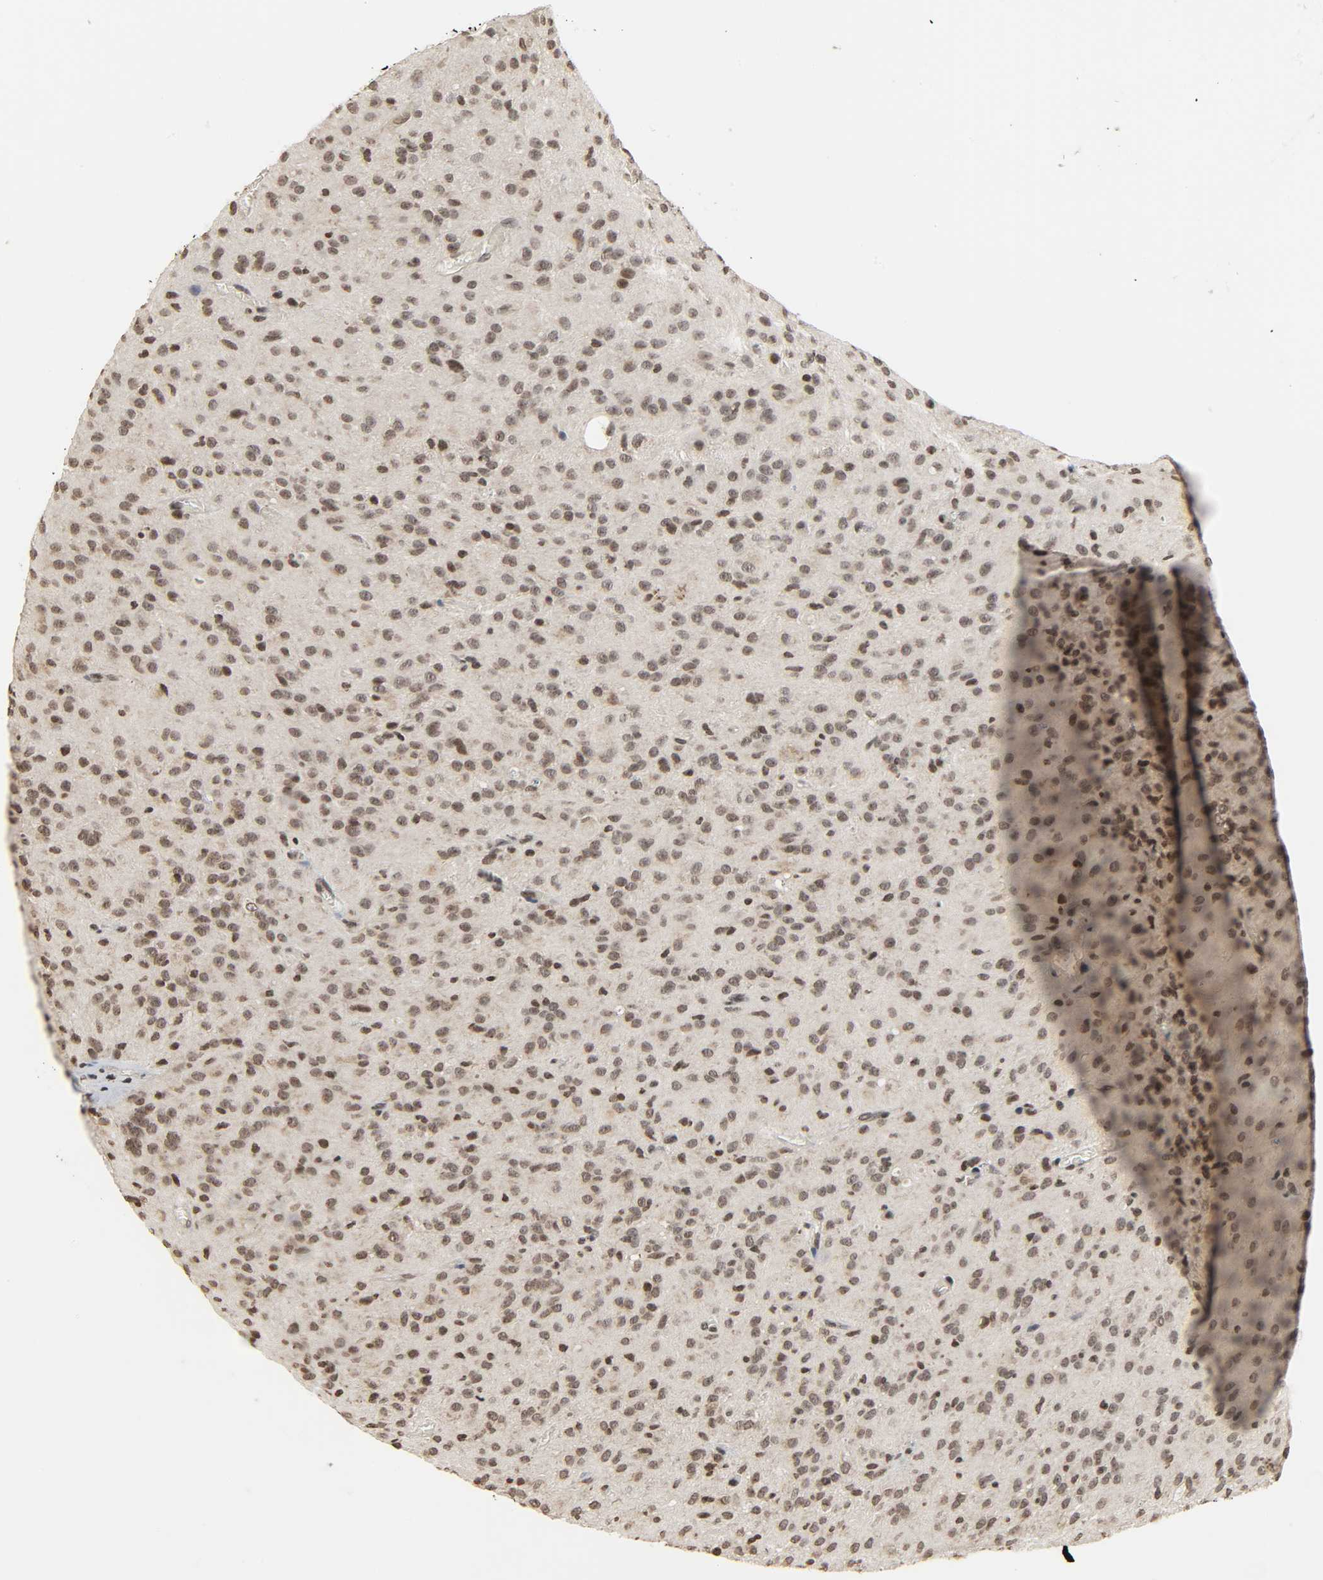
{"staining": {"intensity": "moderate", "quantity": "25%-75%", "location": "nuclear"}, "tissue": "glioma", "cell_type": "Tumor cells", "image_type": "cancer", "snomed": [{"axis": "morphology", "description": "Glioma, malignant, High grade"}, {"axis": "topography", "description": "Brain"}], "caption": "Immunohistochemistry micrograph of human glioma stained for a protein (brown), which exhibits medium levels of moderate nuclear staining in about 25%-75% of tumor cells.", "gene": "XRCC1", "patient": {"sex": "female", "age": 59}}